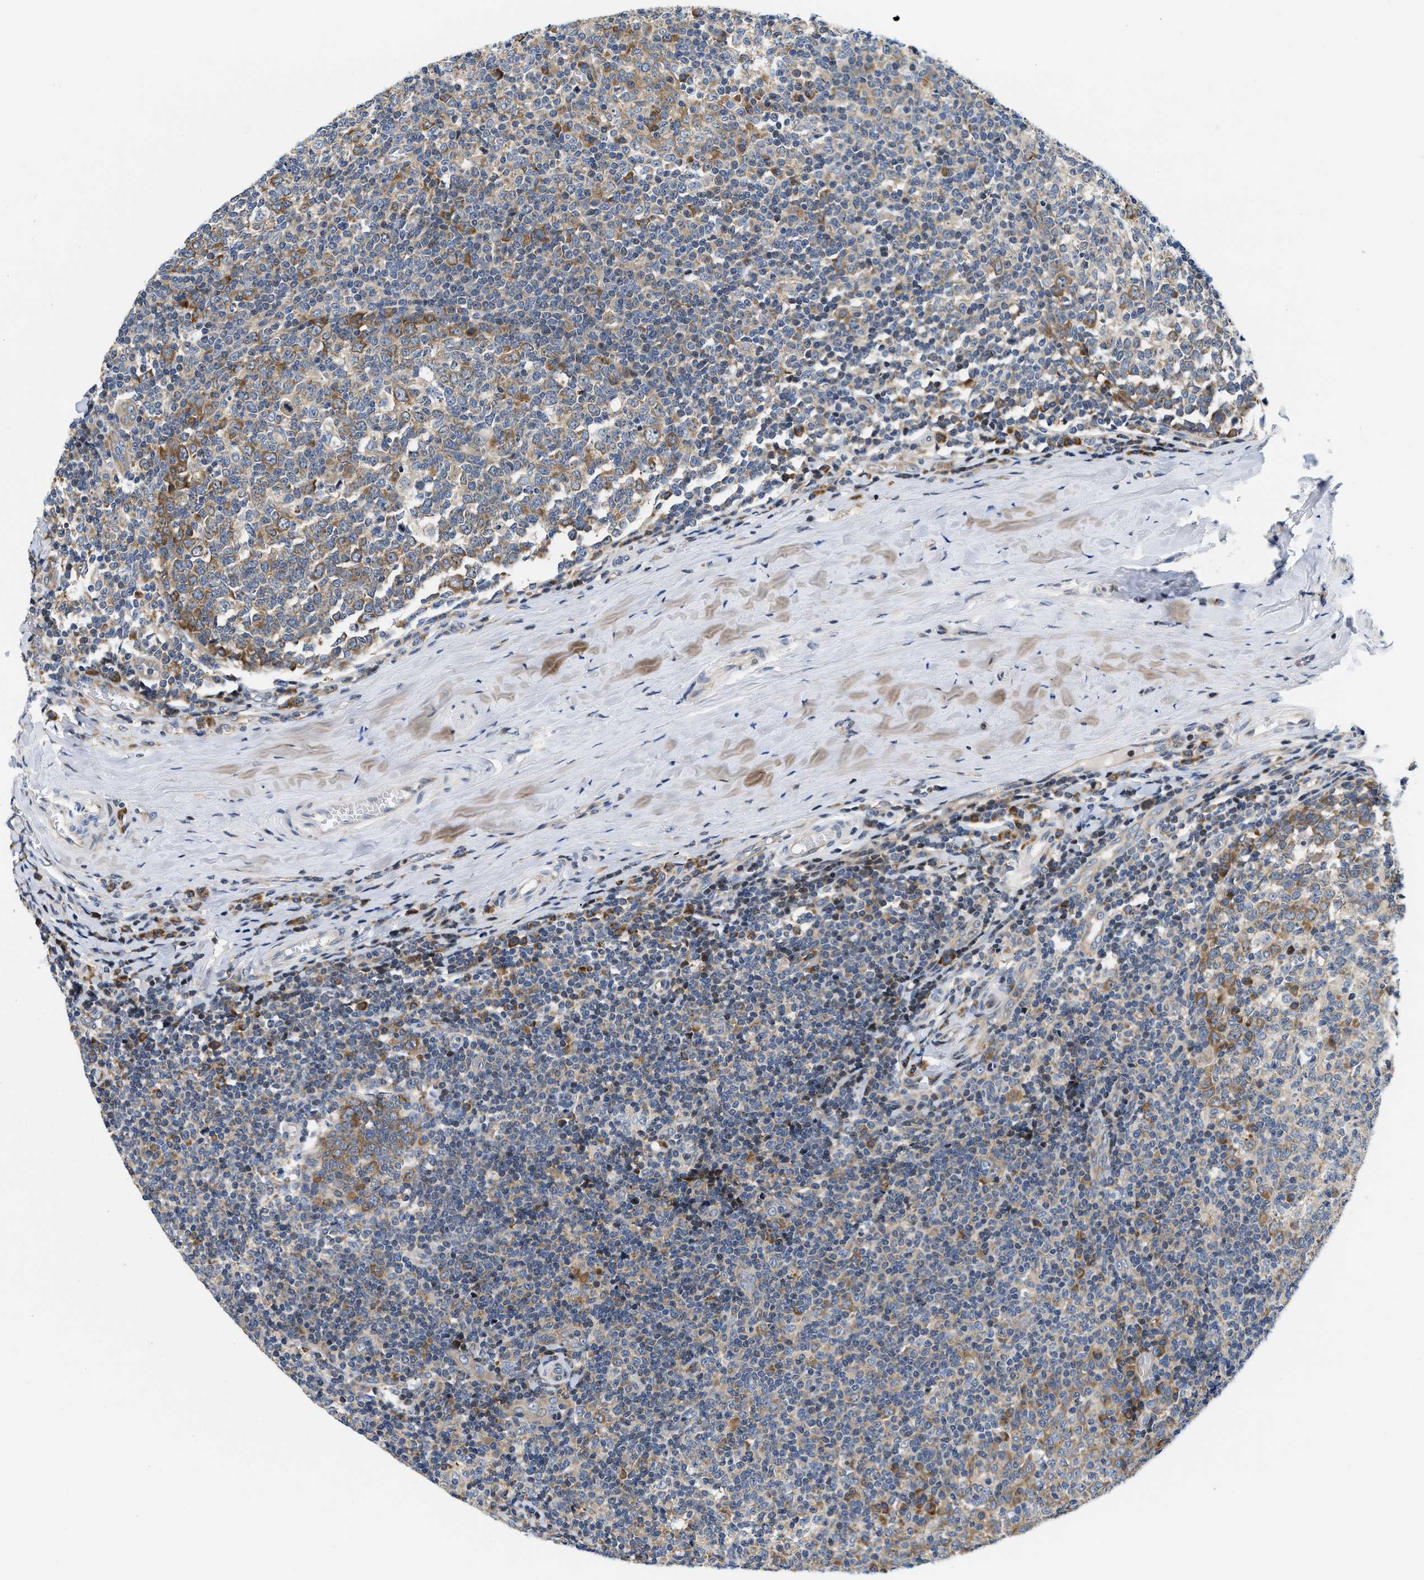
{"staining": {"intensity": "moderate", "quantity": "25%-75%", "location": "cytoplasmic/membranous"}, "tissue": "tonsil", "cell_type": "Germinal center cells", "image_type": "normal", "snomed": [{"axis": "morphology", "description": "Normal tissue, NOS"}, {"axis": "topography", "description": "Tonsil"}], "caption": "The immunohistochemical stain shows moderate cytoplasmic/membranous staining in germinal center cells of unremarkable tonsil.", "gene": "IKBKE", "patient": {"sex": "female", "age": 19}}